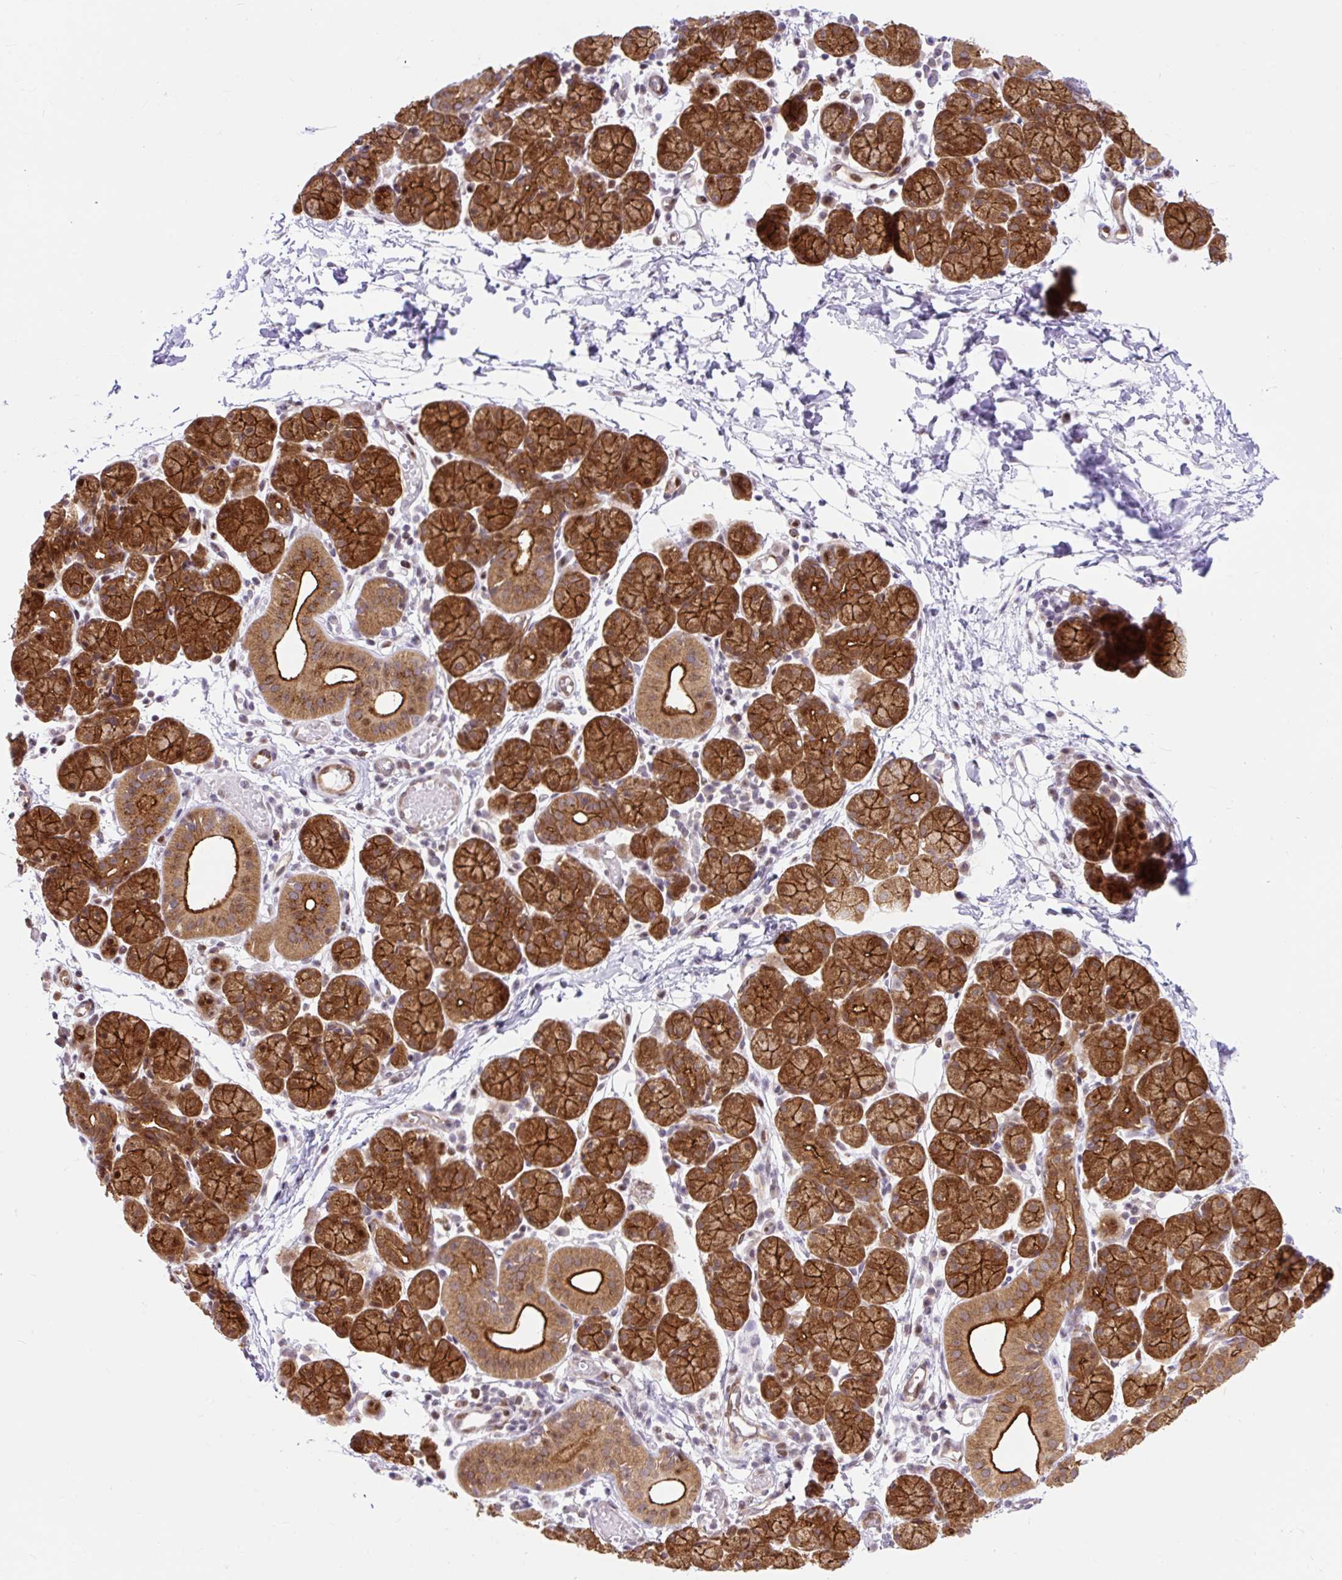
{"staining": {"intensity": "strong", "quantity": ">75%", "location": "cytoplasmic/membranous"}, "tissue": "salivary gland", "cell_type": "Glandular cells", "image_type": "normal", "snomed": [{"axis": "morphology", "description": "Normal tissue, NOS"}, {"axis": "morphology", "description": "Inflammation, NOS"}, {"axis": "topography", "description": "Lymph node"}, {"axis": "topography", "description": "Salivary gland"}], "caption": "Immunohistochemical staining of benign salivary gland displays high levels of strong cytoplasmic/membranous expression in about >75% of glandular cells. (DAB (3,3'-diaminobenzidine) IHC, brown staining for protein, blue staining for nuclei).", "gene": "HIP1R", "patient": {"sex": "male", "age": 3}}